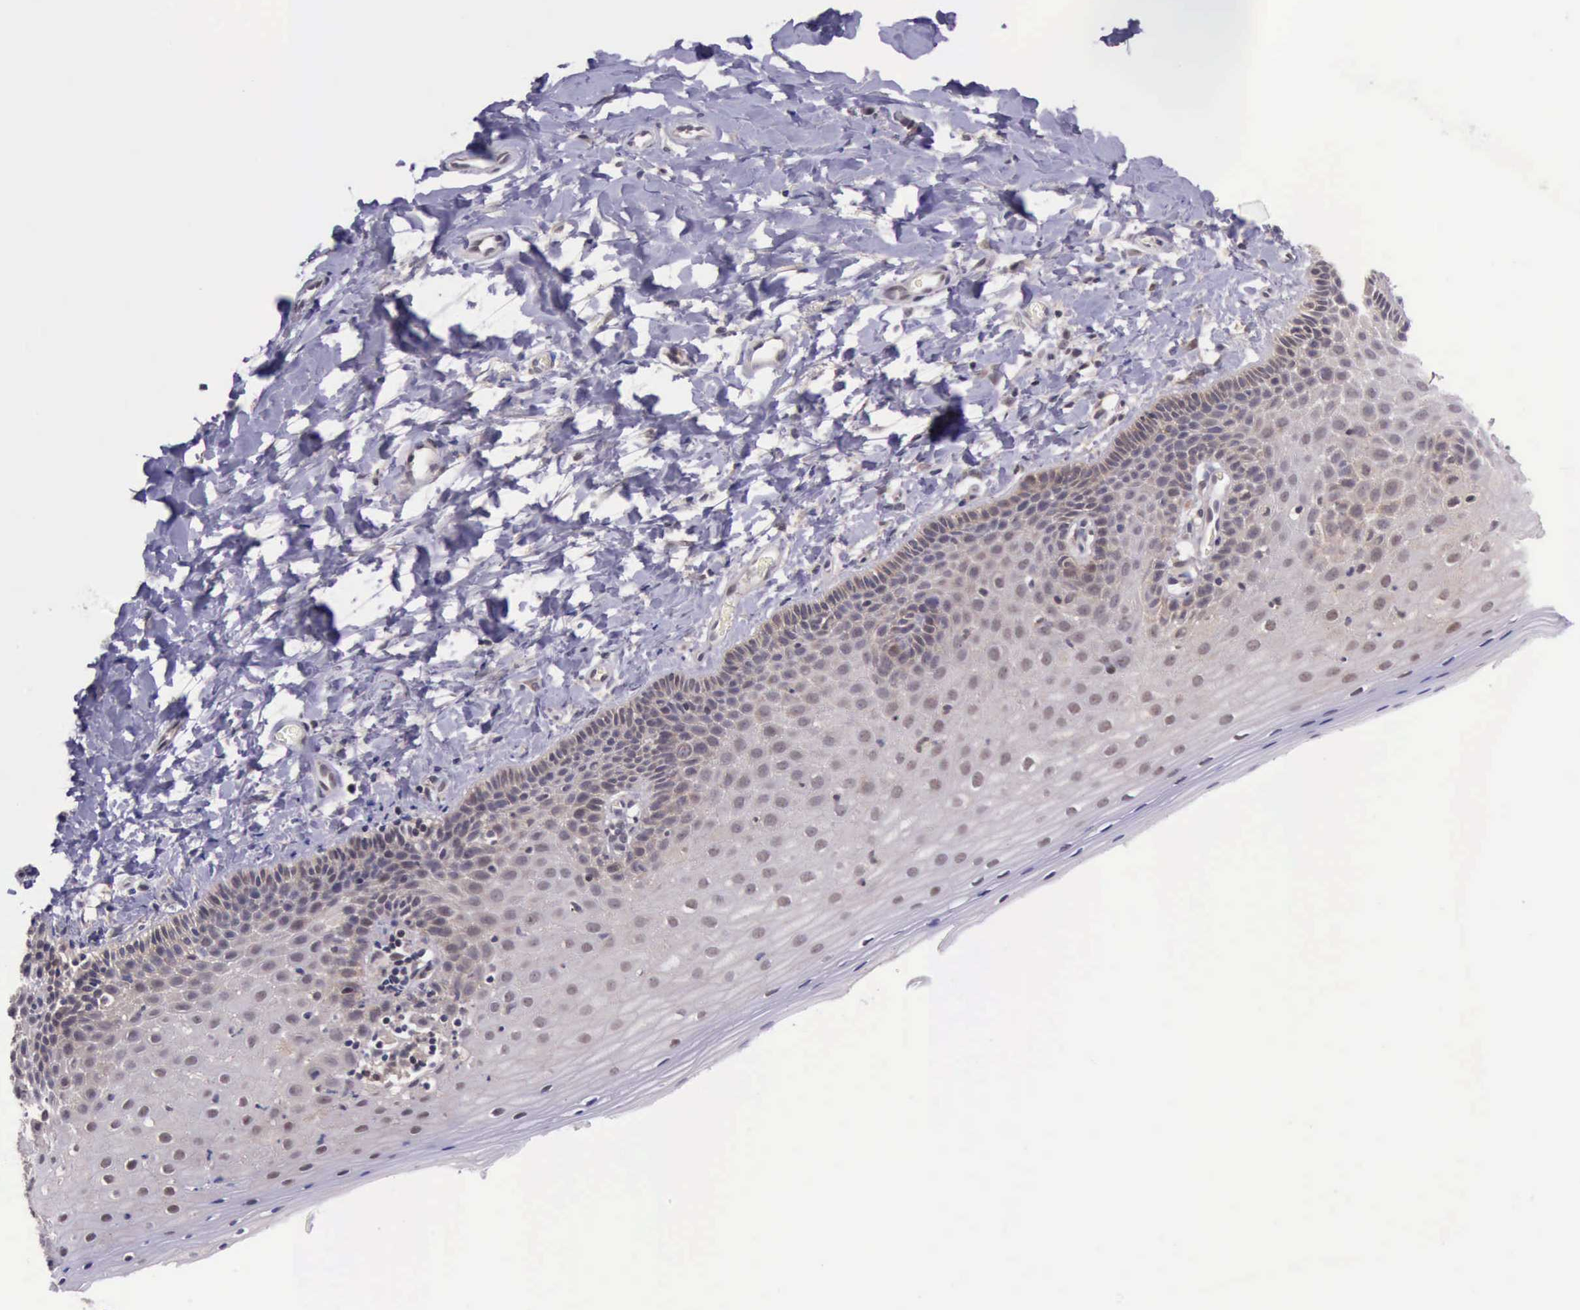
{"staining": {"intensity": "moderate", "quantity": ">75%", "location": "cytoplasmic/membranous"}, "tissue": "cervix", "cell_type": "Glandular cells", "image_type": "normal", "snomed": [{"axis": "morphology", "description": "Normal tissue, NOS"}, {"axis": "topography", "description": "Cervix"}], "caption": "Immunohistochemical staining of unremarkable human cervix exhibits moderate cytoplasmic/membranous protein positivity in about >75% of glandular cells. (DAB IHC, brown staining for protein, blue staining for nuclei).", "gene": "PRICKLE3", "patient": {"sex": "female", "age": 53}}